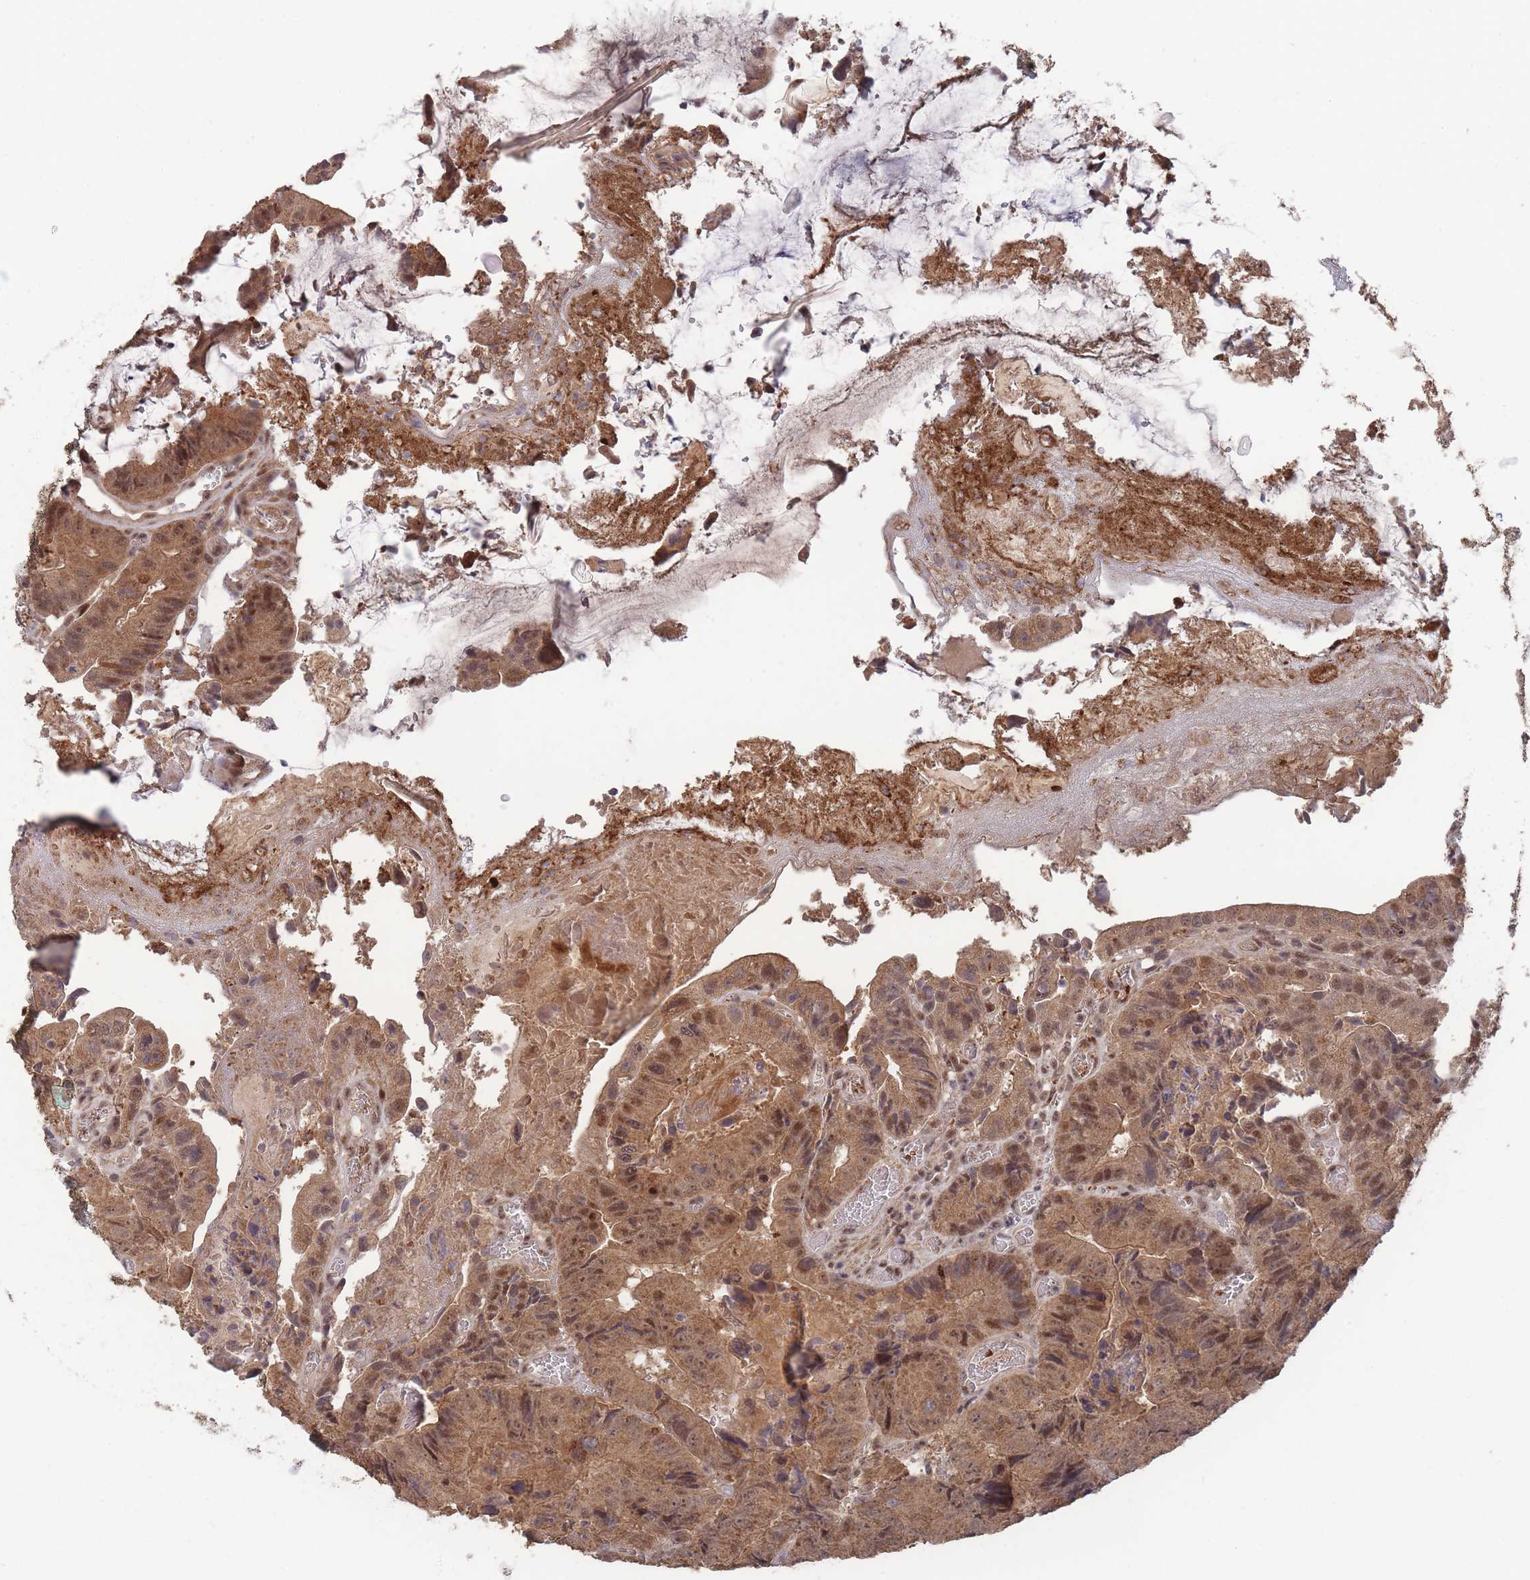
{"staining": {"intensity": "moderate", "quantity": ">75%", "location": "cytoplasmic/membranous,nuclear"}, "tissue": "colorectal cancer", "cell_type": "Tumor cells", "image_type": "cancer", "snomed": [{"axis": "morphology", "description": "Adenocarcinoma, NOS"}, {"axis": "topography", "description": "Colon"}], "caption": "Colorectal cancer (adenocarcinoma) was stained to show a protein in brown. There is medium levels of moderate cytoplasmic/membranous and nuclear positivity in about >75% of tumor cells.", "gene": "SF3B1", "patient": {"sex": "female", "age": 86}}